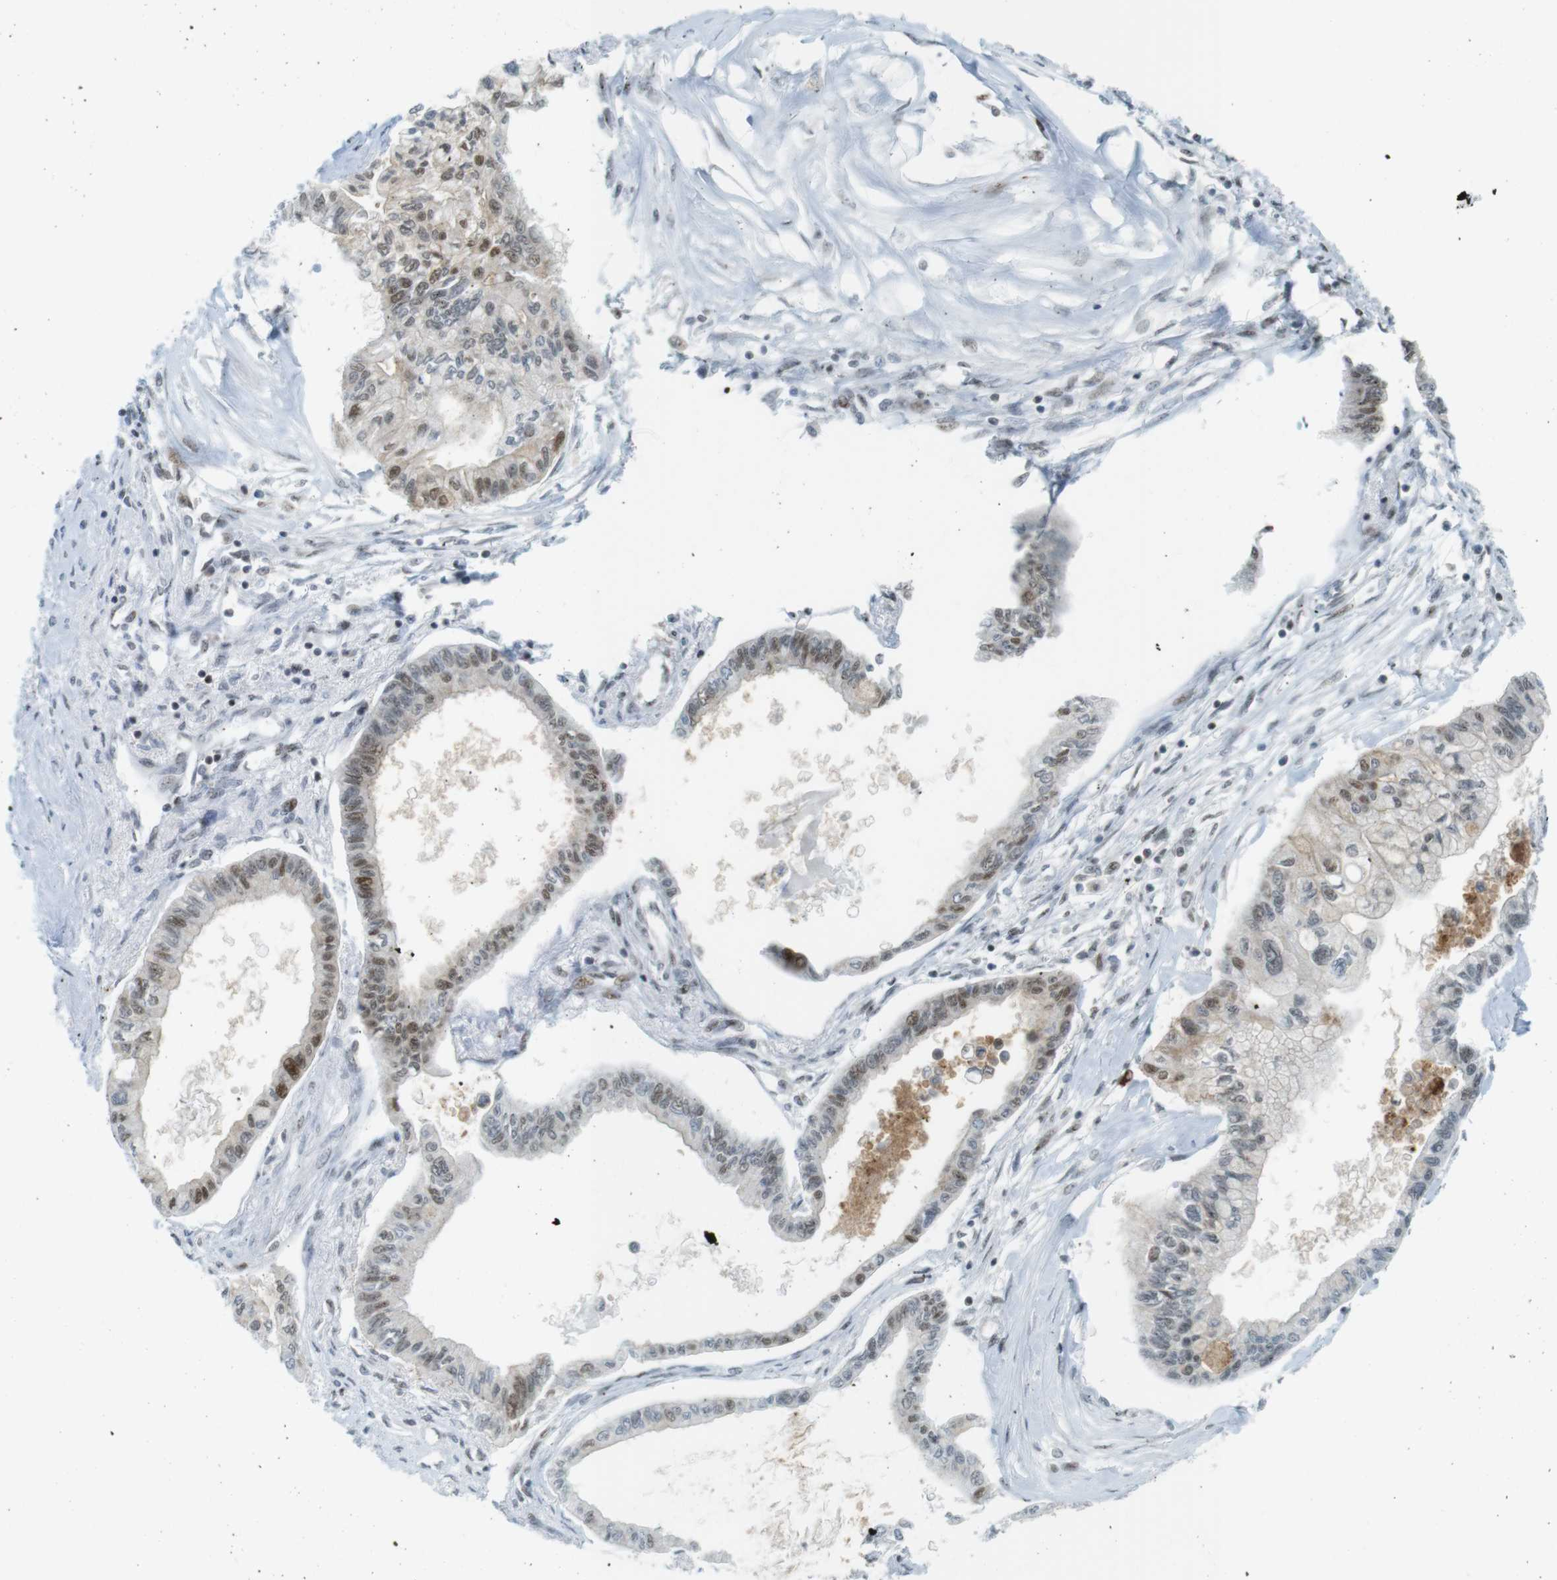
{"staining": {"intensity": "moderate", "quantity": "25%-75%", "location": "nuclear"}, "tissue": "pancreatic cancer", "cell_type": "Tumor cells", "image_type": "cancer", "snomed": [{"axis": "morphology", "description": "Adenocarcinoma, NOS"}, {"axis": "topography", "description": "Pancreas"}], "caption": "Protein expression analysis of pancreatic adenocarcinoma displays moderate nuclear expression in approximately 25%-75% of tumor cells.", "gene": "UBB", "patient": {"sex": "female", "age": 77}}